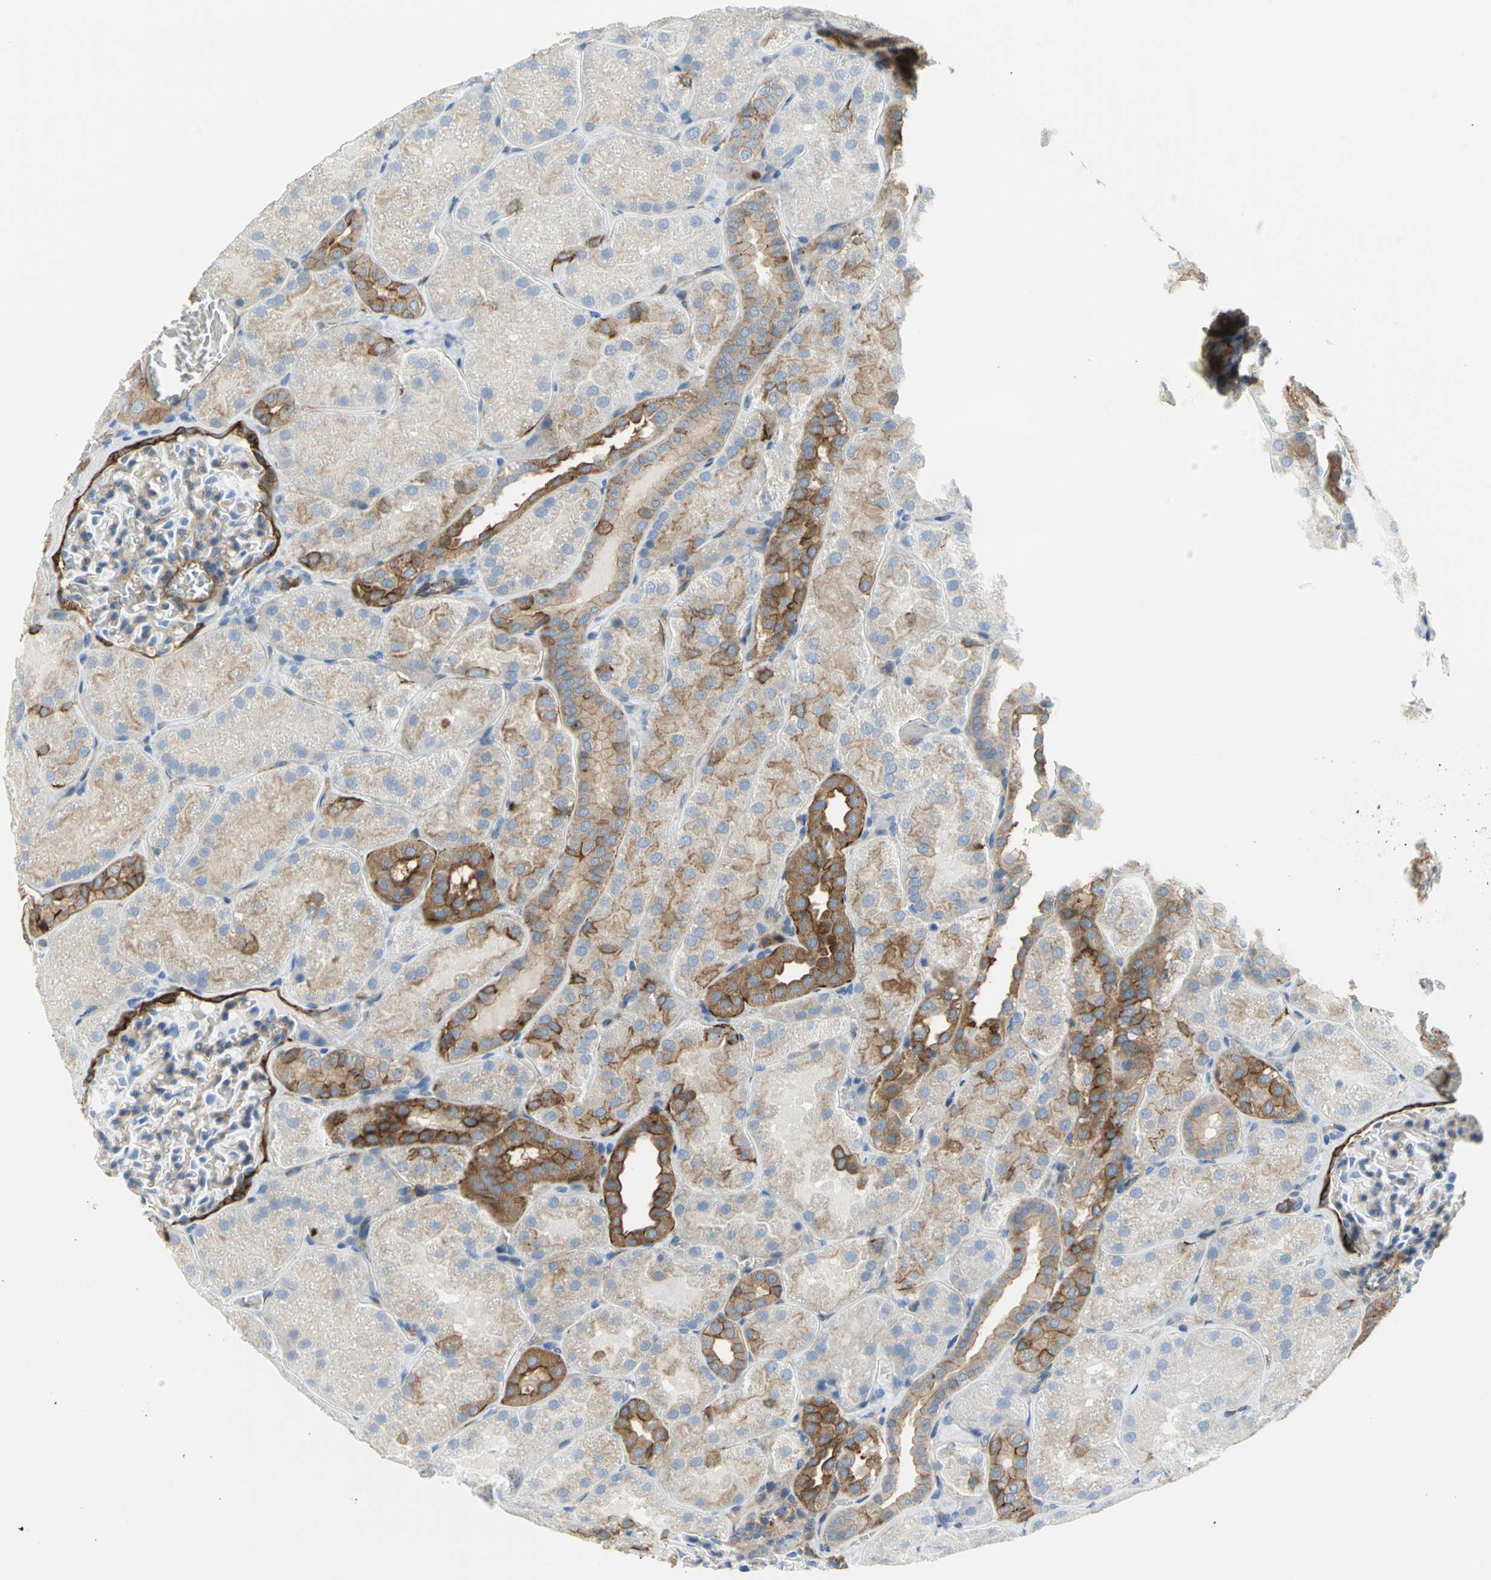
{"staining": {"intensity": "strong", "quantity": ">75%", "location": "cytoplasmic/membranous"}, "tissue": "kidney", "cell_type": "Cells in glomeruli", "image_type": "normal", "snomed": [{"axis": "morphology", "description": "Normal tissue, NOS"}, {"axis": "topography", "description": "Kidney"}], "caption": "Immunohistochemical staining of benign kidney exhibits strong cytoplasmic/membranous protein positivity in about >75% of cells in glomeruli. Using DAB (brown) and hematoxylin (blue) stains, captured at high magnification using brightfield microscopy.", "gene": "FLNB", "patient": {"sex": "male", "age": 28}}